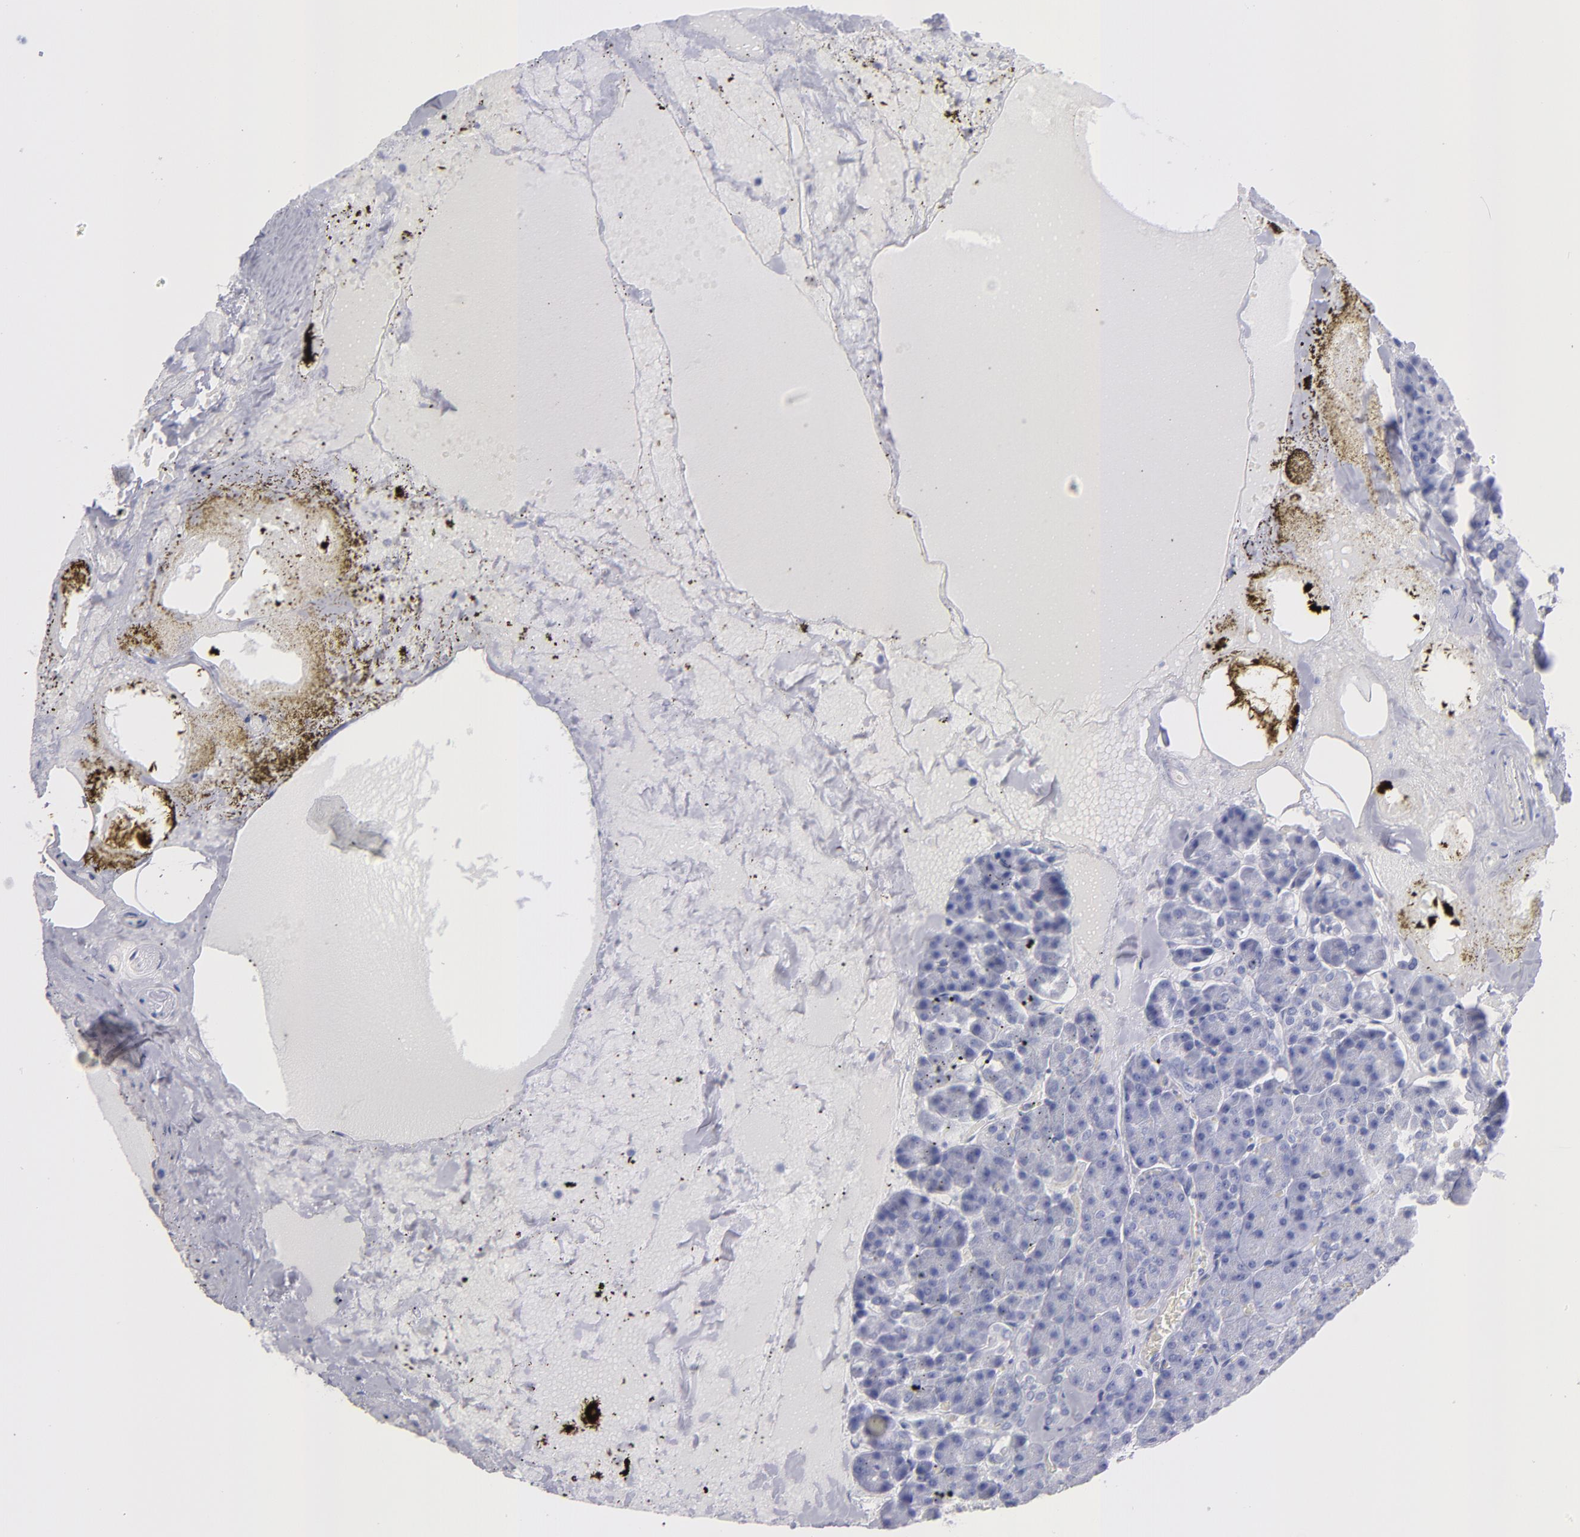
{"staining": {"intensity": "negative", "quantity": "none", "location": "none"}, "tissue": "pancreas", "cell_type": "Exocrine glandular cells", "image_type": "normal", "snomed": [{"axis": "morphology", "description": "Normal tissue, NOS"}, {"axis": "topography", "description": "Pancreas"}], "caption": "Exocrine glandular cells show no significant positivity in benign pancreas. Brightfield microscopy of immunohistochemistry (IHC) stained with DAB (3,3'-diaminobenzidine) (brown) and hematoxylin (blue), captured at high magnification.", "gene": "MB", "patient": {"sex": "female", "age": 35}}